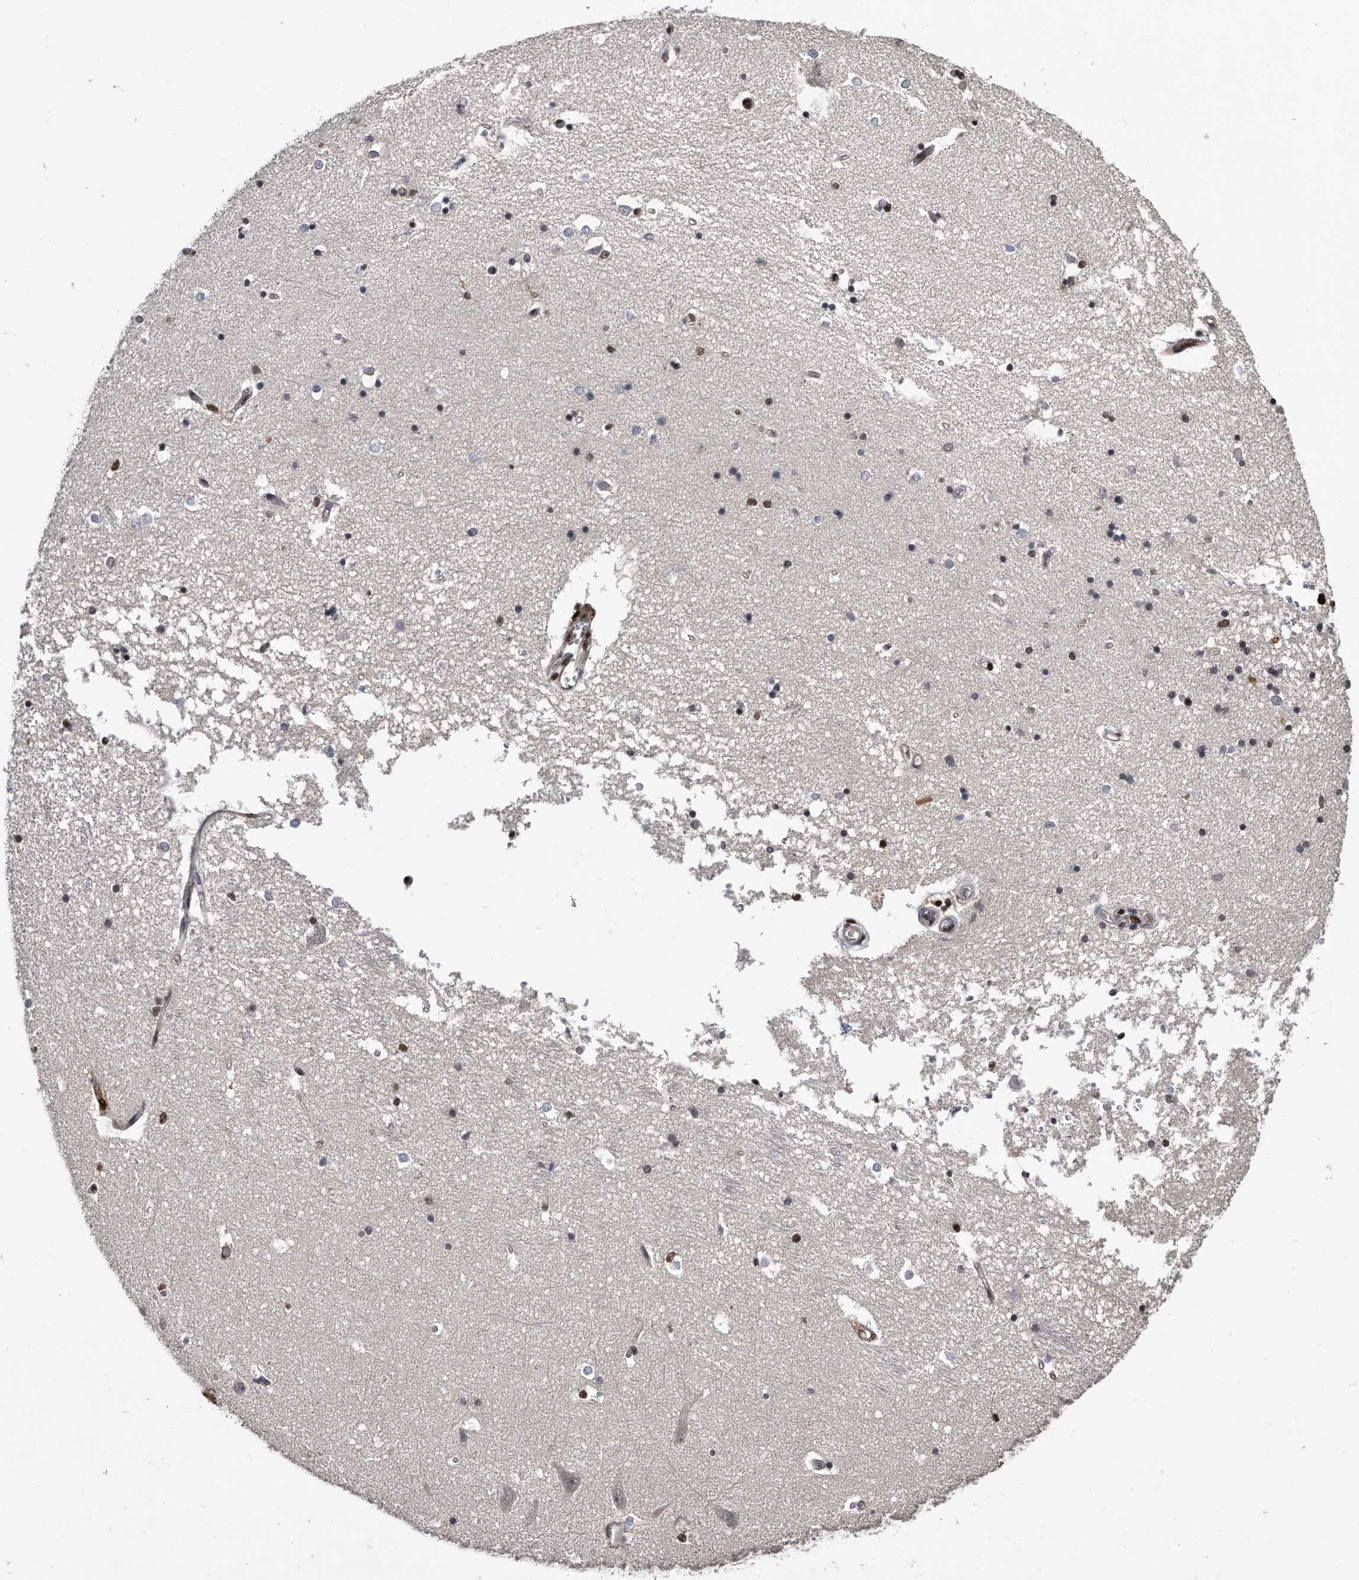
{"staining": {"intensity": "moderate", "quantity": "<25%", "location": "nuclear"}, "tissue": "hippocampus", "cell_type": "Glial cells", "image_type": "normal", "snomed": [{"axis": "morphology", "description": "Normal tissue, NOS"}, {"axis": "topography", "description": "Hippocampus"}], "caption": "Immunohistochemical staining of normal human hippocampus shows low levels of moderate nuclear positivity in approximately <25% of glial cells.", "gene": "RAD23B", "patient": {"sex": "male", "age": 45}}